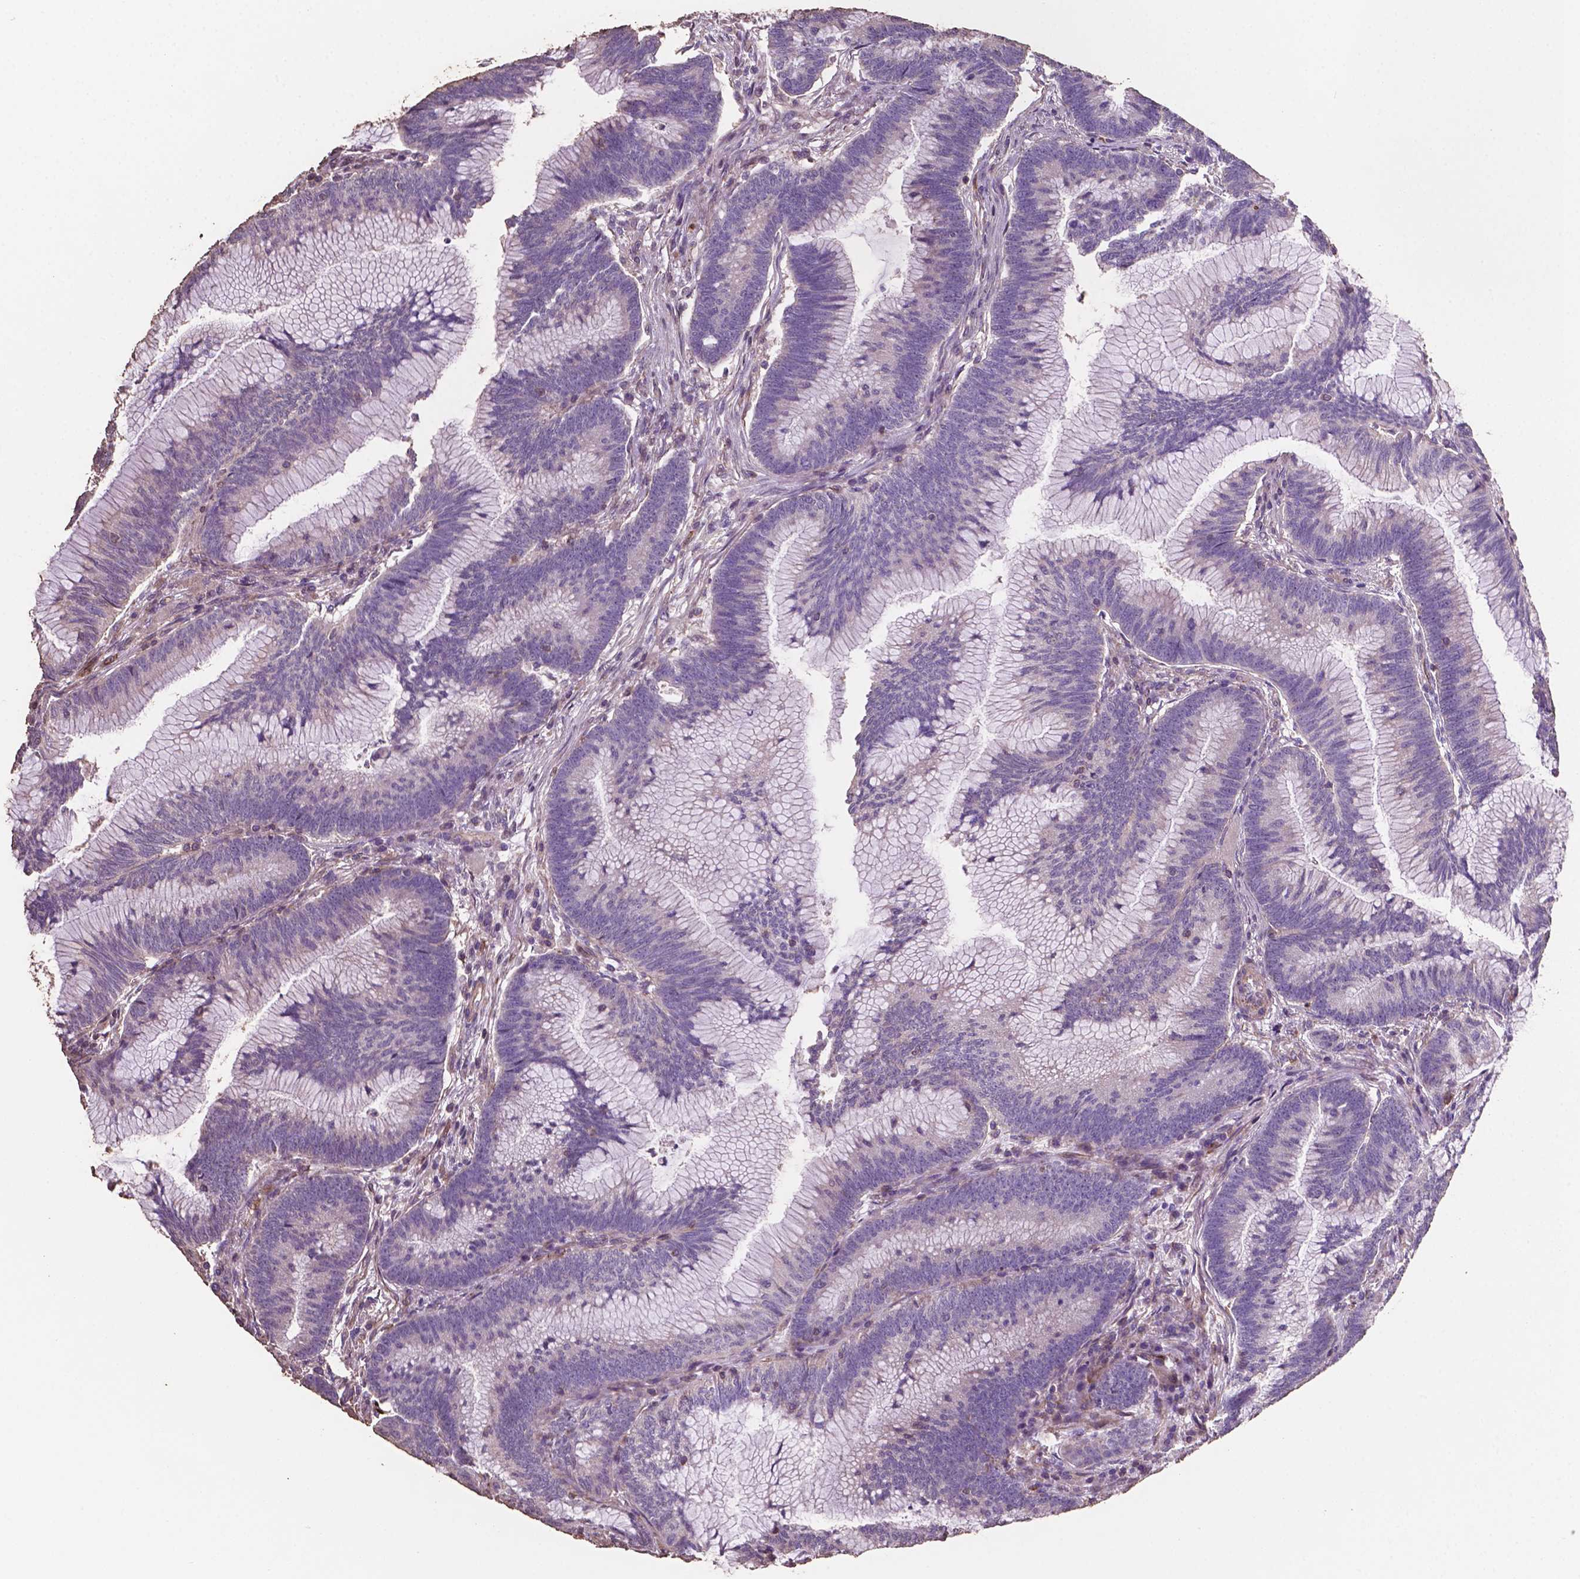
{"staining": {"intensity": "negative", "quantity": "none", "location": "none"}, "tissue": "colorectal cancer", "cell_type": "Tumor cells", "image_type": "cancer", "snomed": [{"axis": "morphology", "description": "Adenocarcinoma, NOS"}, {"axis": "topography", "description": "Colon"}], "caption": "DAB immunohistochemical staining of colorectal adenocarcinoma exhibits no significant positivity in tumor cells. (DAB immunohistochemistry (IHC) visualized using brightfield microscopy, high magnification).", "gene": "COMMD4", "patient": {"sex": "female", "age": 78}}